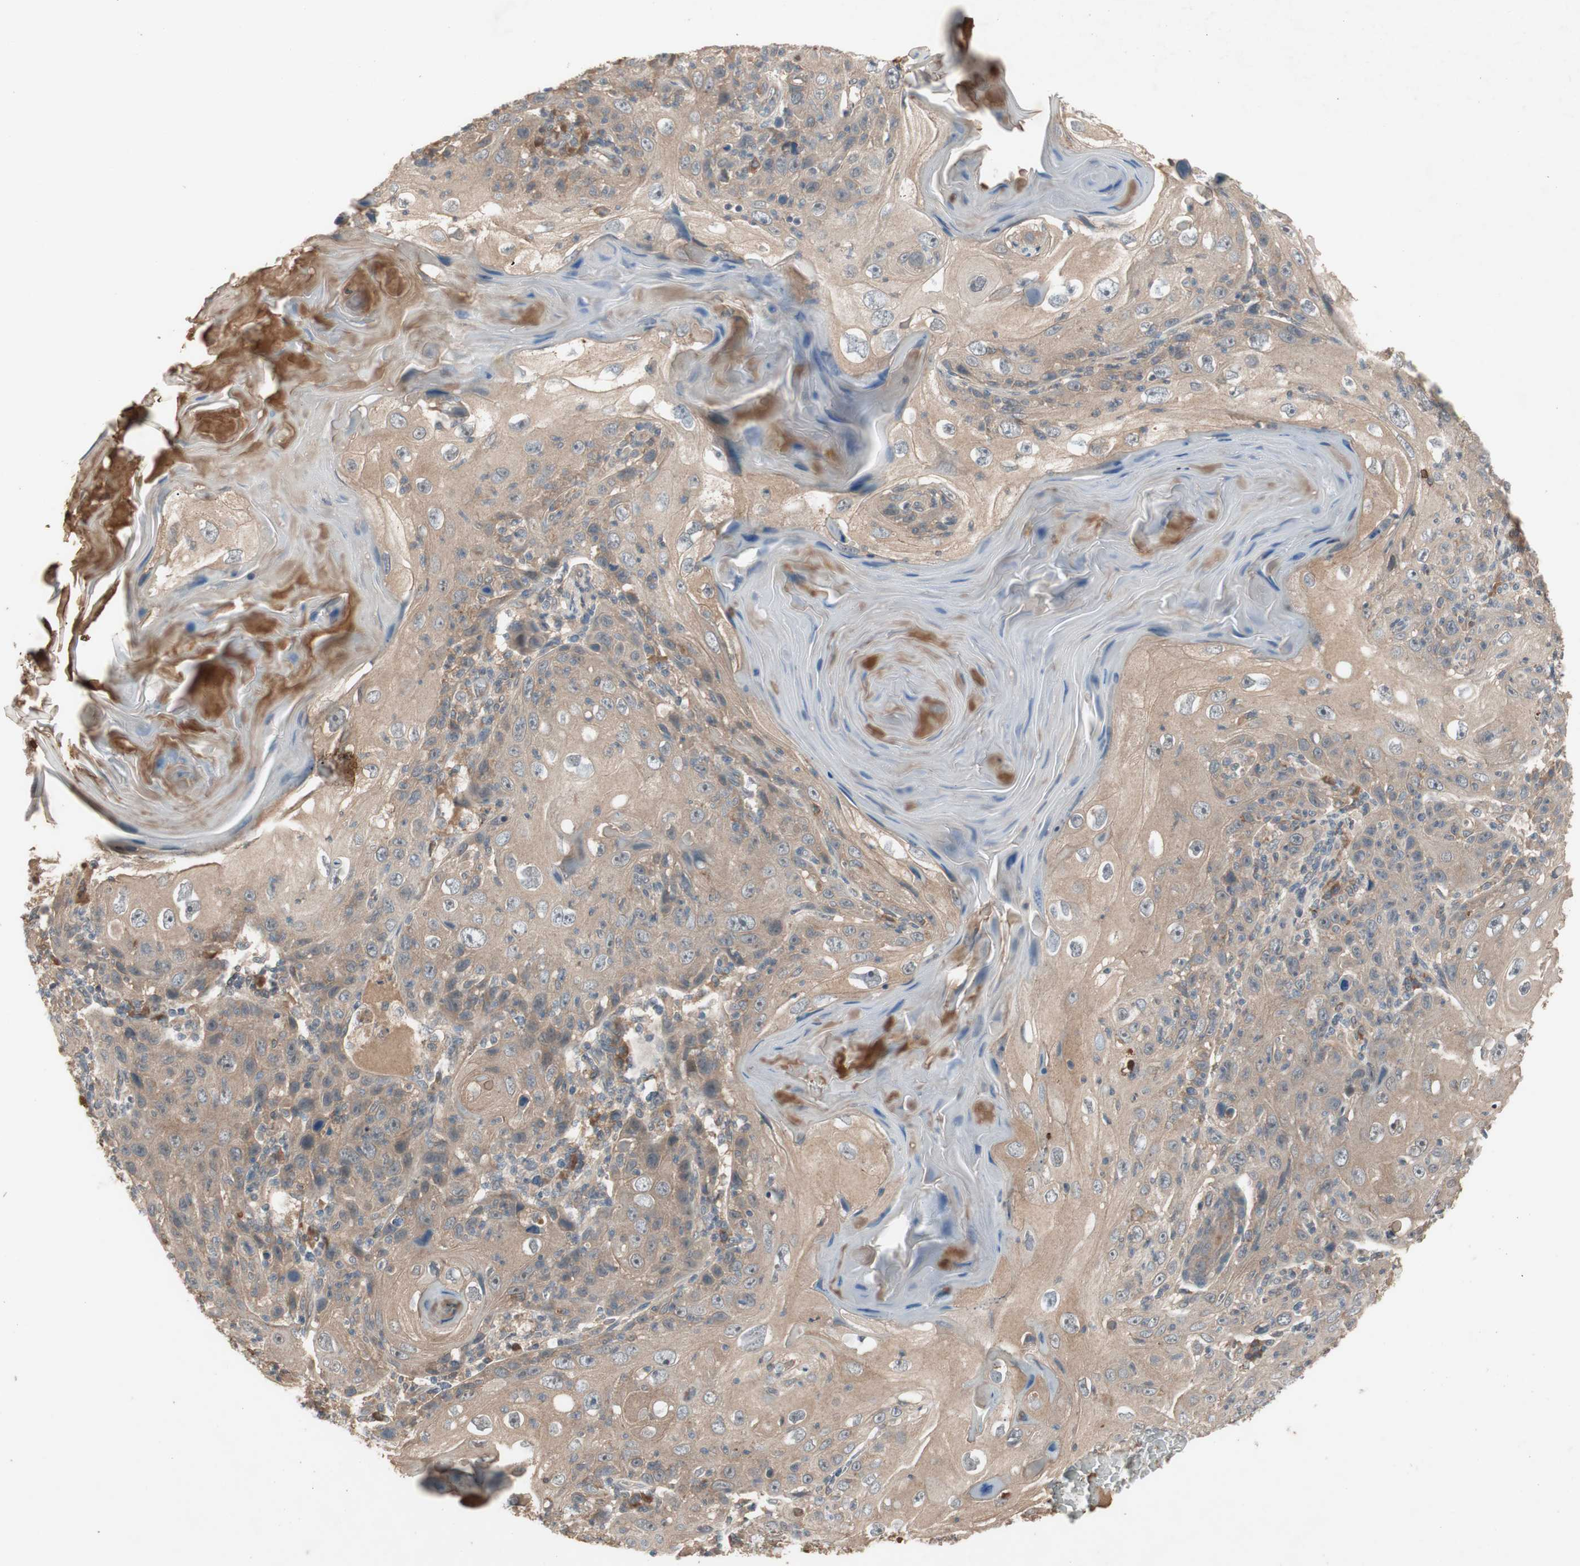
{"staining": {"intensity": "weak", "quantity": ">75%", "location": "cytoplasmic/membranous"}, "tissue": "skin cancer", "cell_type": "Tumor cells", "image_type": "cancer", "snomed": [{"axis": "morphology", "description": "Squamous cell carcinoma, NOS"}, {"axis": "topography", "description": "Skin"}], "caption": "Brown immunohistochemical staining in human skin cancer exhibits weak cytoplasmic/membranous staining in about >75% of tumor cells.", "gene": "NSF", "patient": {"sex": "female", "age": 88}}